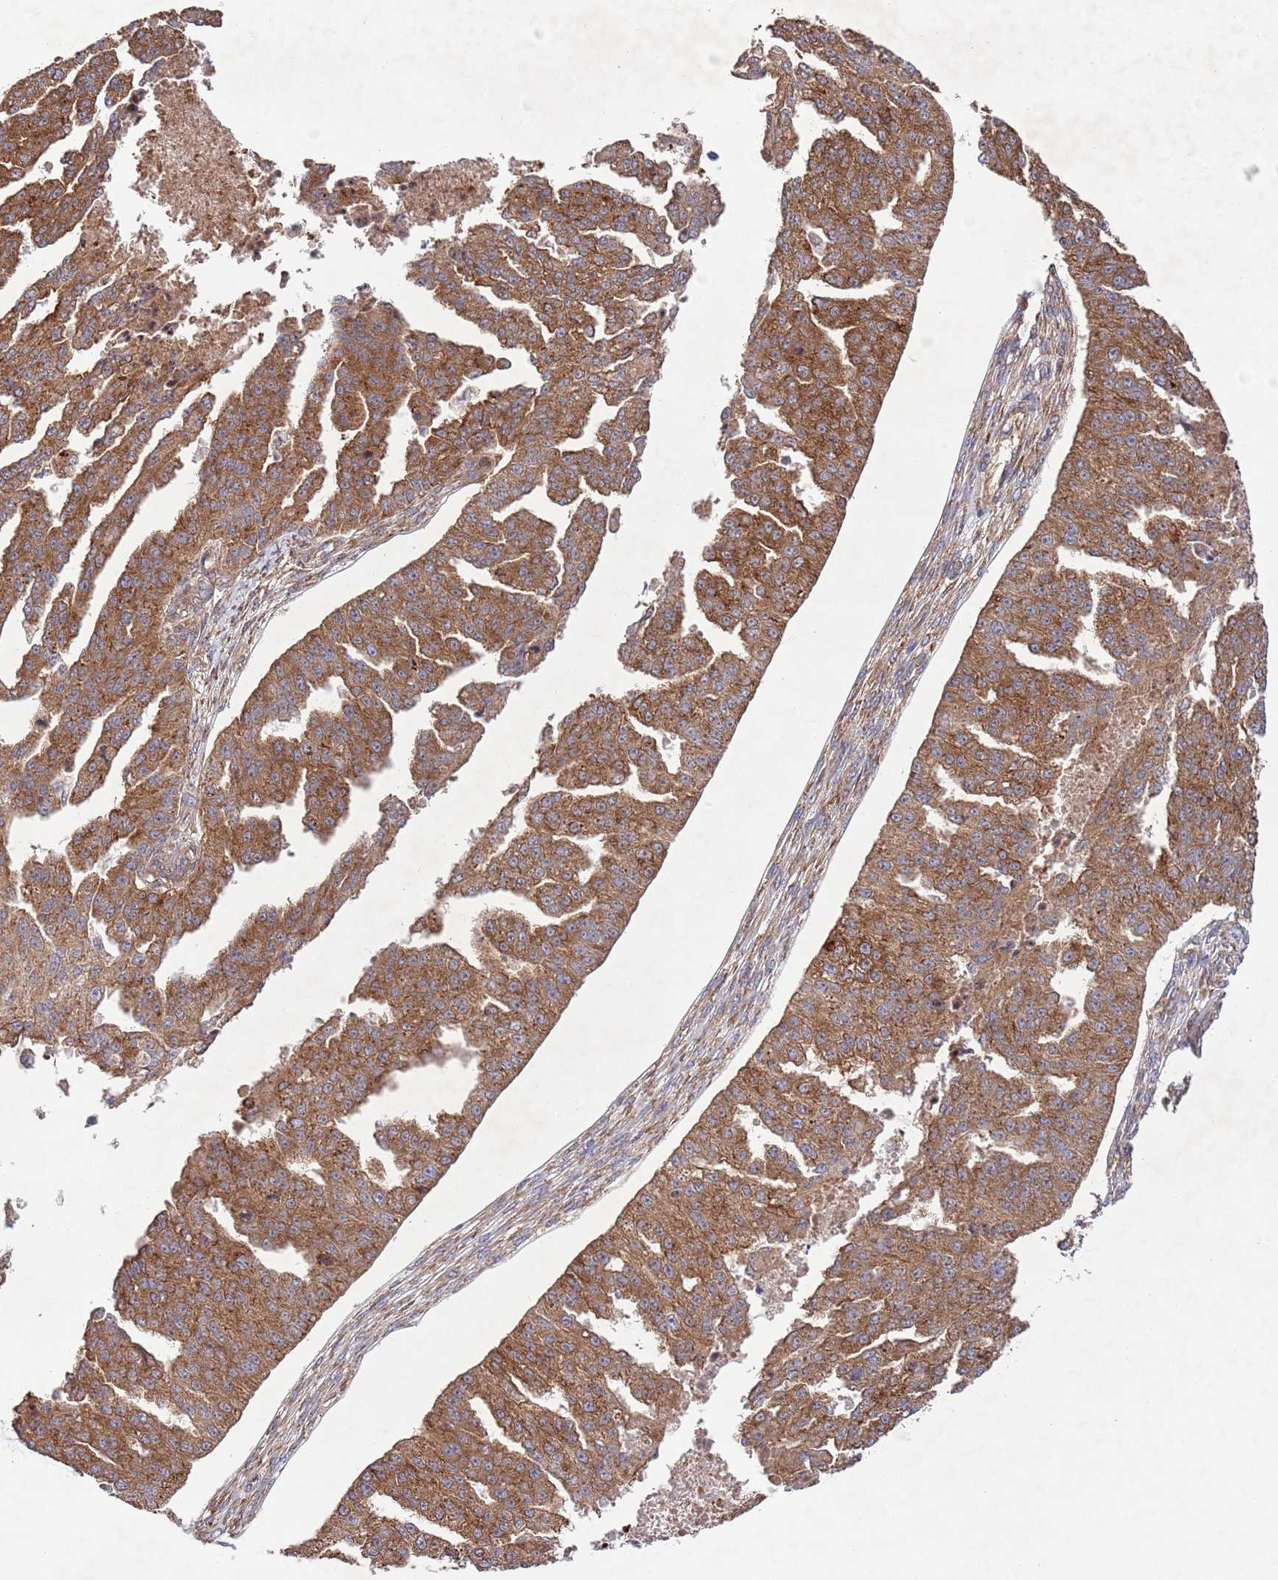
{"staining": {"intensity": "moderate", "quantity": ">75%", "location": "cytoplasmic/membranous"}, "tissue": "ovarian cancer", "cell_type": "Tumor cells", "image_type": "cancer", "snomed": [{"axis": "morphology", "description": "Cystadenocarcinoma, serous, NOS"}, {"axis": "topography", "description": "Ovary"}], "caption": "About >75% of tumor cells in human serous cystadenocarcinoma (ovarian) demonstrate moderate cytoplasmic/membranous protein staining as visualized by brown immunohistochemical staining.", "gene": "RNF19B", "patient": {"sex": "female", "age": 58}}